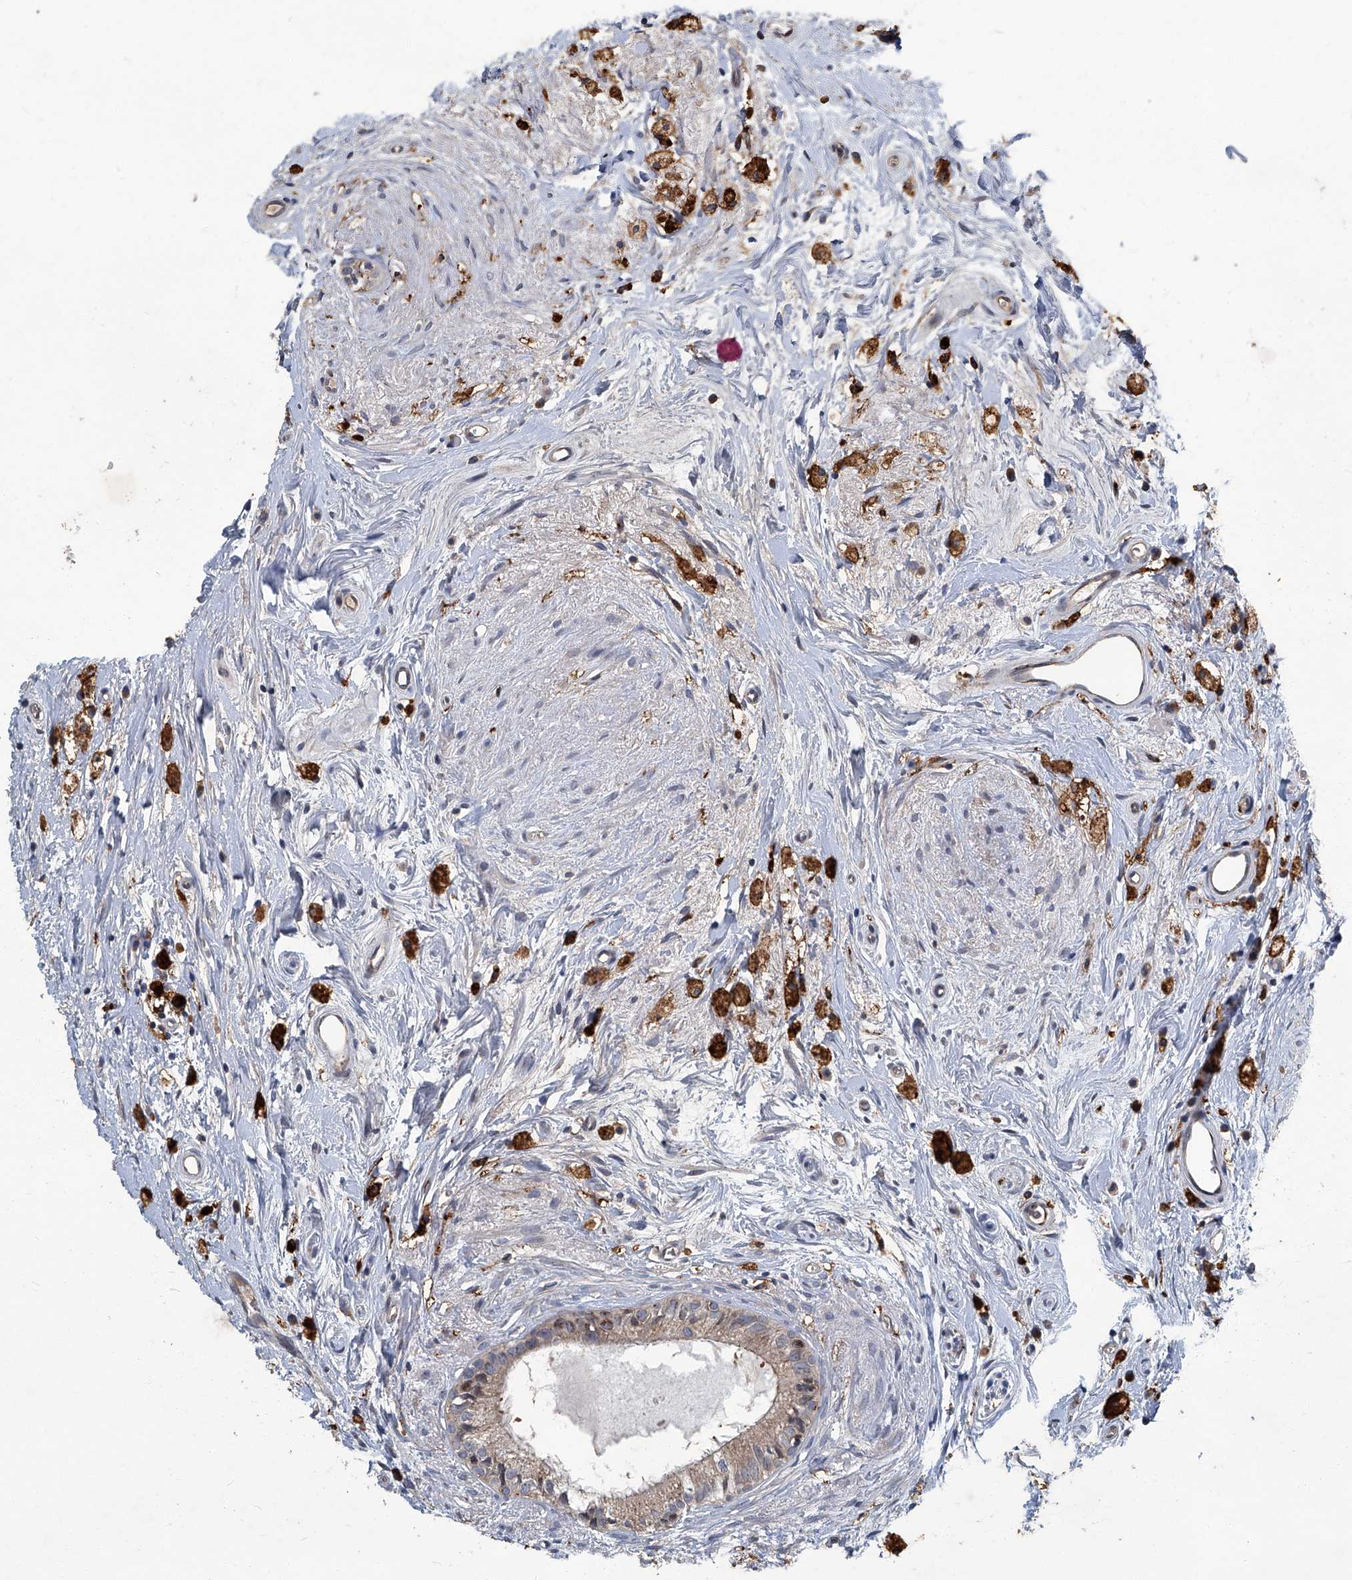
{"staining": {"intensity": "weak", "quantity": ">75%", "location": "cytoplasmic/membranous"}, "tissue": "epididymis", "cell_type": "Glandular cells", "image_type": "normal", "snomed": [{"axis": "morphology", "description": "Normal tissue, NOS"}, {"axis": "topography", "description": "Epididymis"}], "caption": "Human epididymis stained for a protein (brown) exhibits weak cytoplasmic/membranous positive positivity in about >75% of glandular cells.", "gene": "FAM167A", "patient": {"sex": "male", "age": 80}}